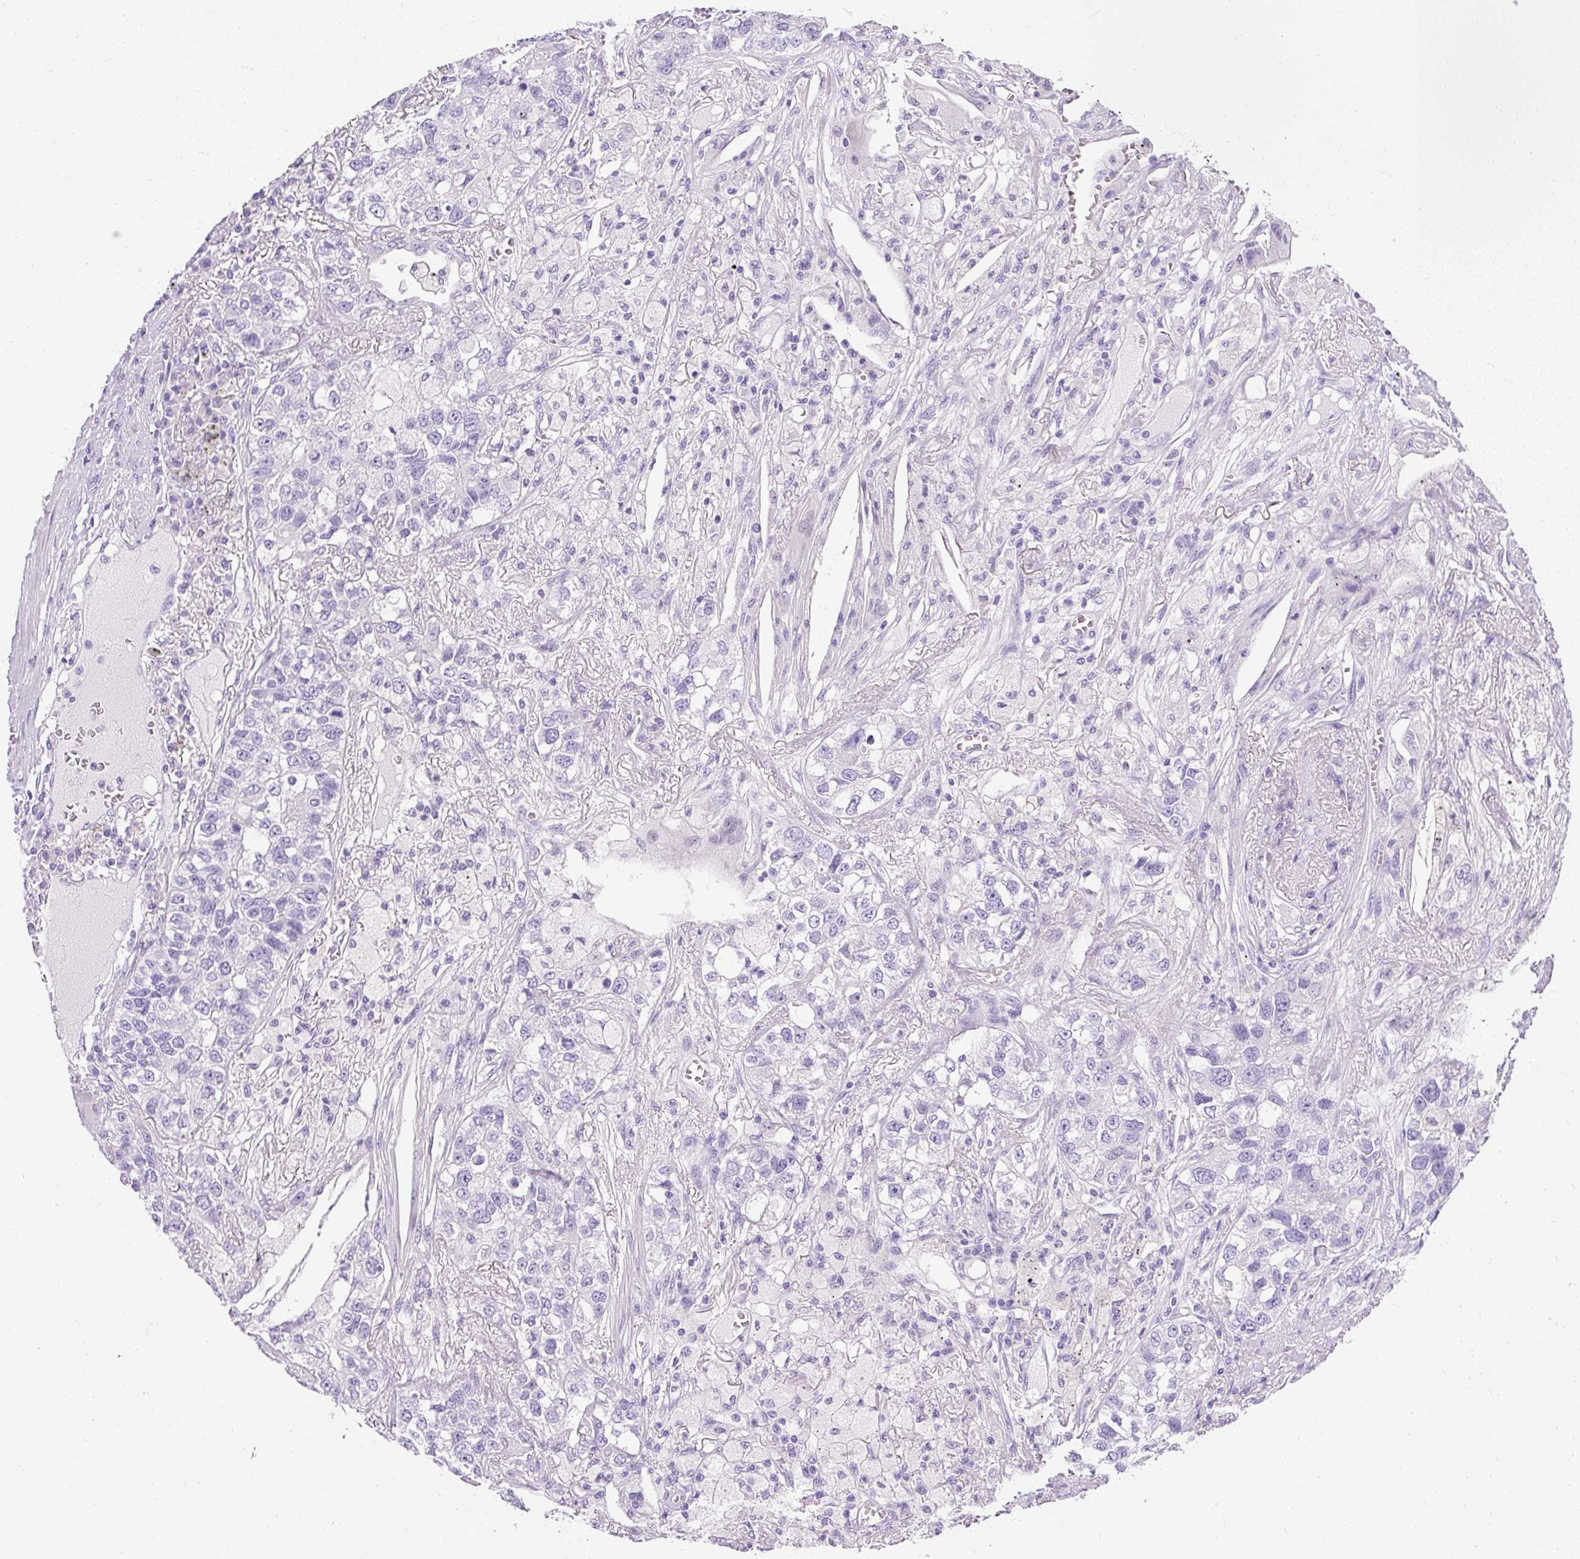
{"staining": {"intensity": "negative", "quantity": "none", "location": "none"}, "tissue": "lung cancer", "cell_type": "Tumor cells", "image_type": "cancer", "snomed": [{"axis": "morphology", "description": "Adenocarcinoma, NOS"}, {"axis": "topography", "description": "Lung"}], "caption": "Lung cancer (adenocarcinoma) was stained to show a protein in brown. There is no significant expression in tumor cells. Nuclei are stained in blue.", "gene": "UPP1", "patient": {"sex": "male", "age": 49}}